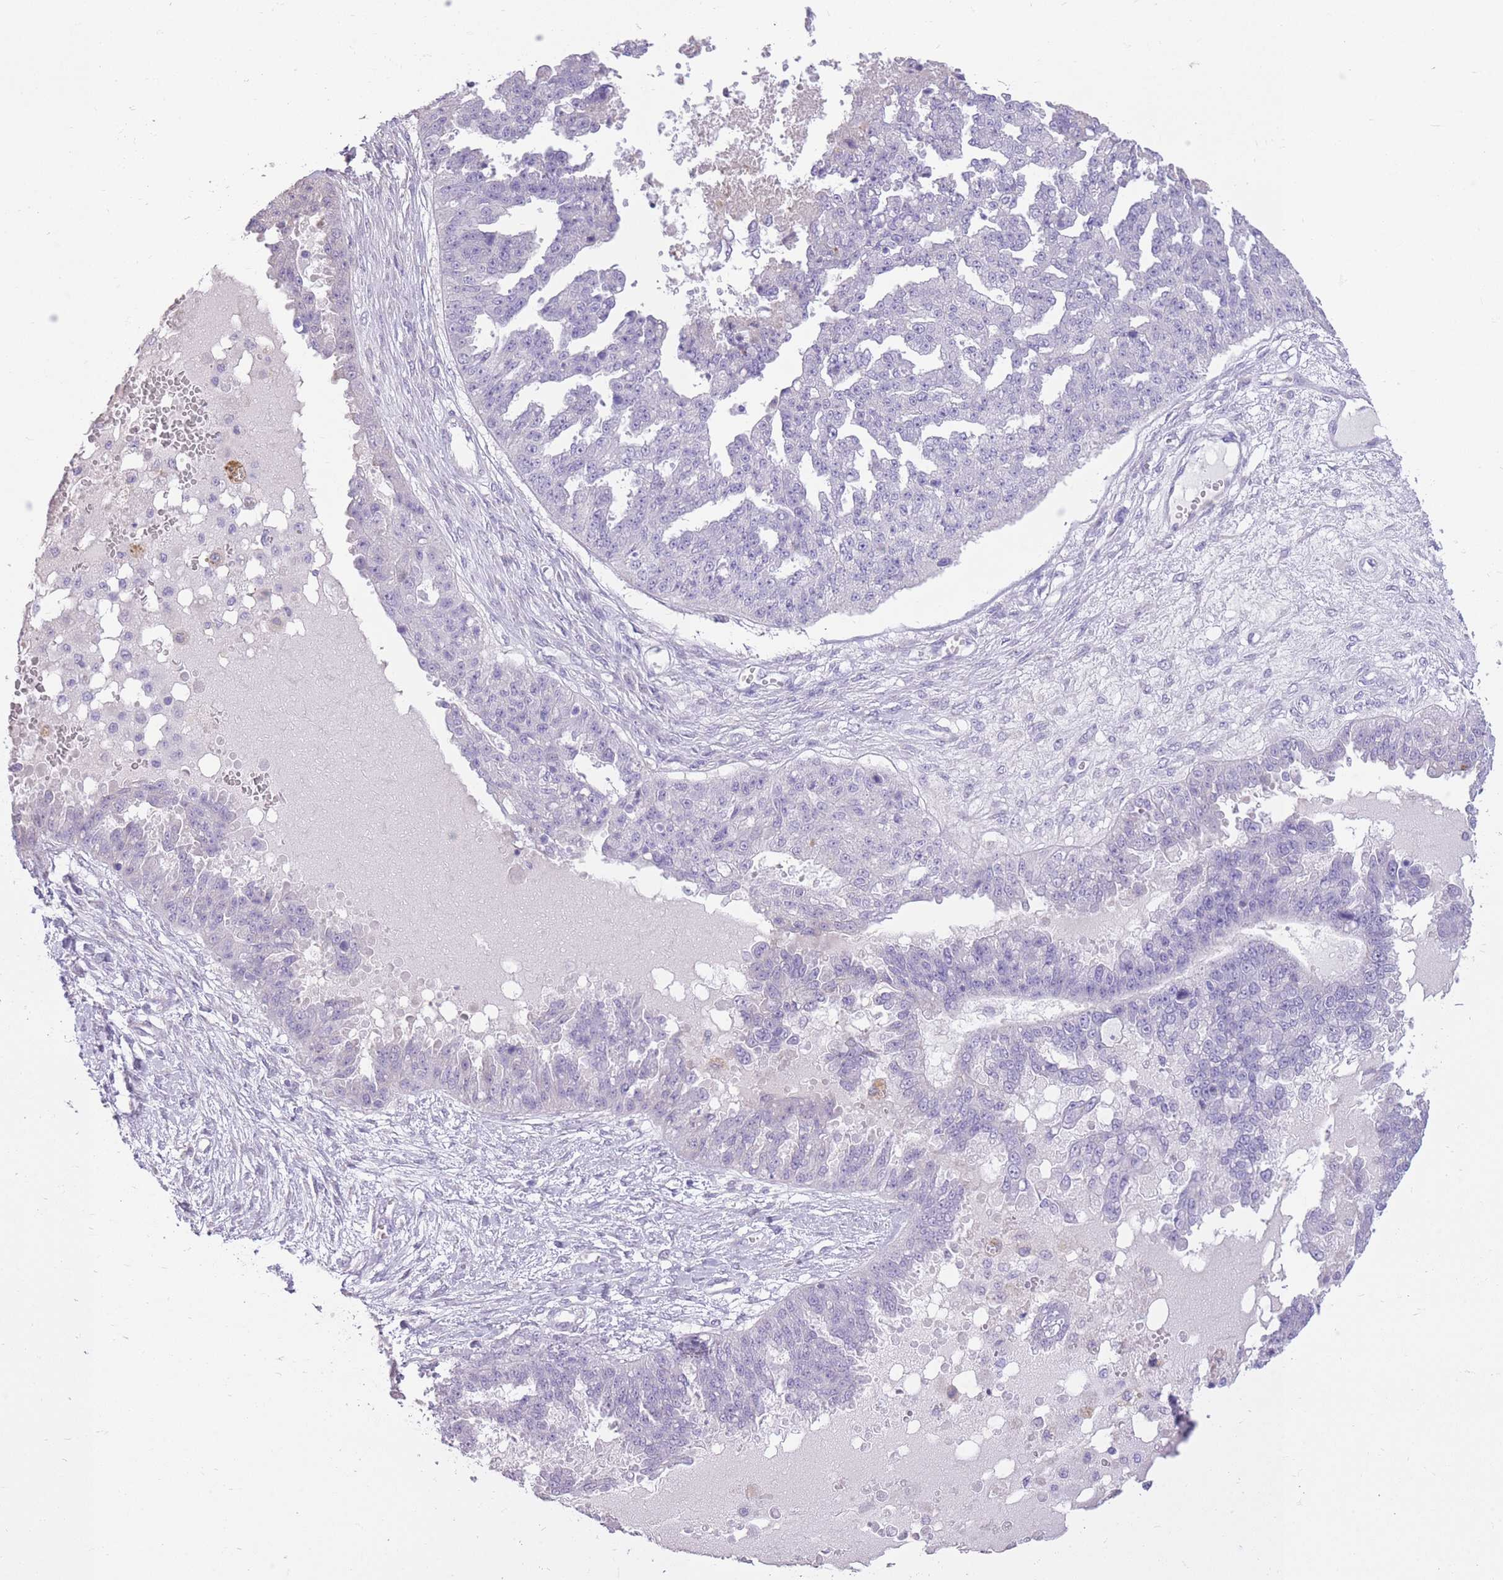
{"staining": {"intensity": "negative", "quantity": "none", "location": "none"}, "tissue": "ovarian cancer", "cell_type": "Tumor cells", "image_type": "cancer", "snomed": [{"axis": "morphology", "description": "Cystadenocarcinoma, serous, NOS"}, {"axis": "topography", "description": "Ovary"}], "caption": "This is a histopathology image of immunohistochemistry (IHC) staining of ovarian cancer (serous cystadenocarcinoma), which shows no positivity in tumor cells. (DAB (3,3'-diaminobenzidine) immunohistochemistry with hematoxylin counter stain).", "gene": "WDR70", "patient": {"sex": "female", "age": 58}}